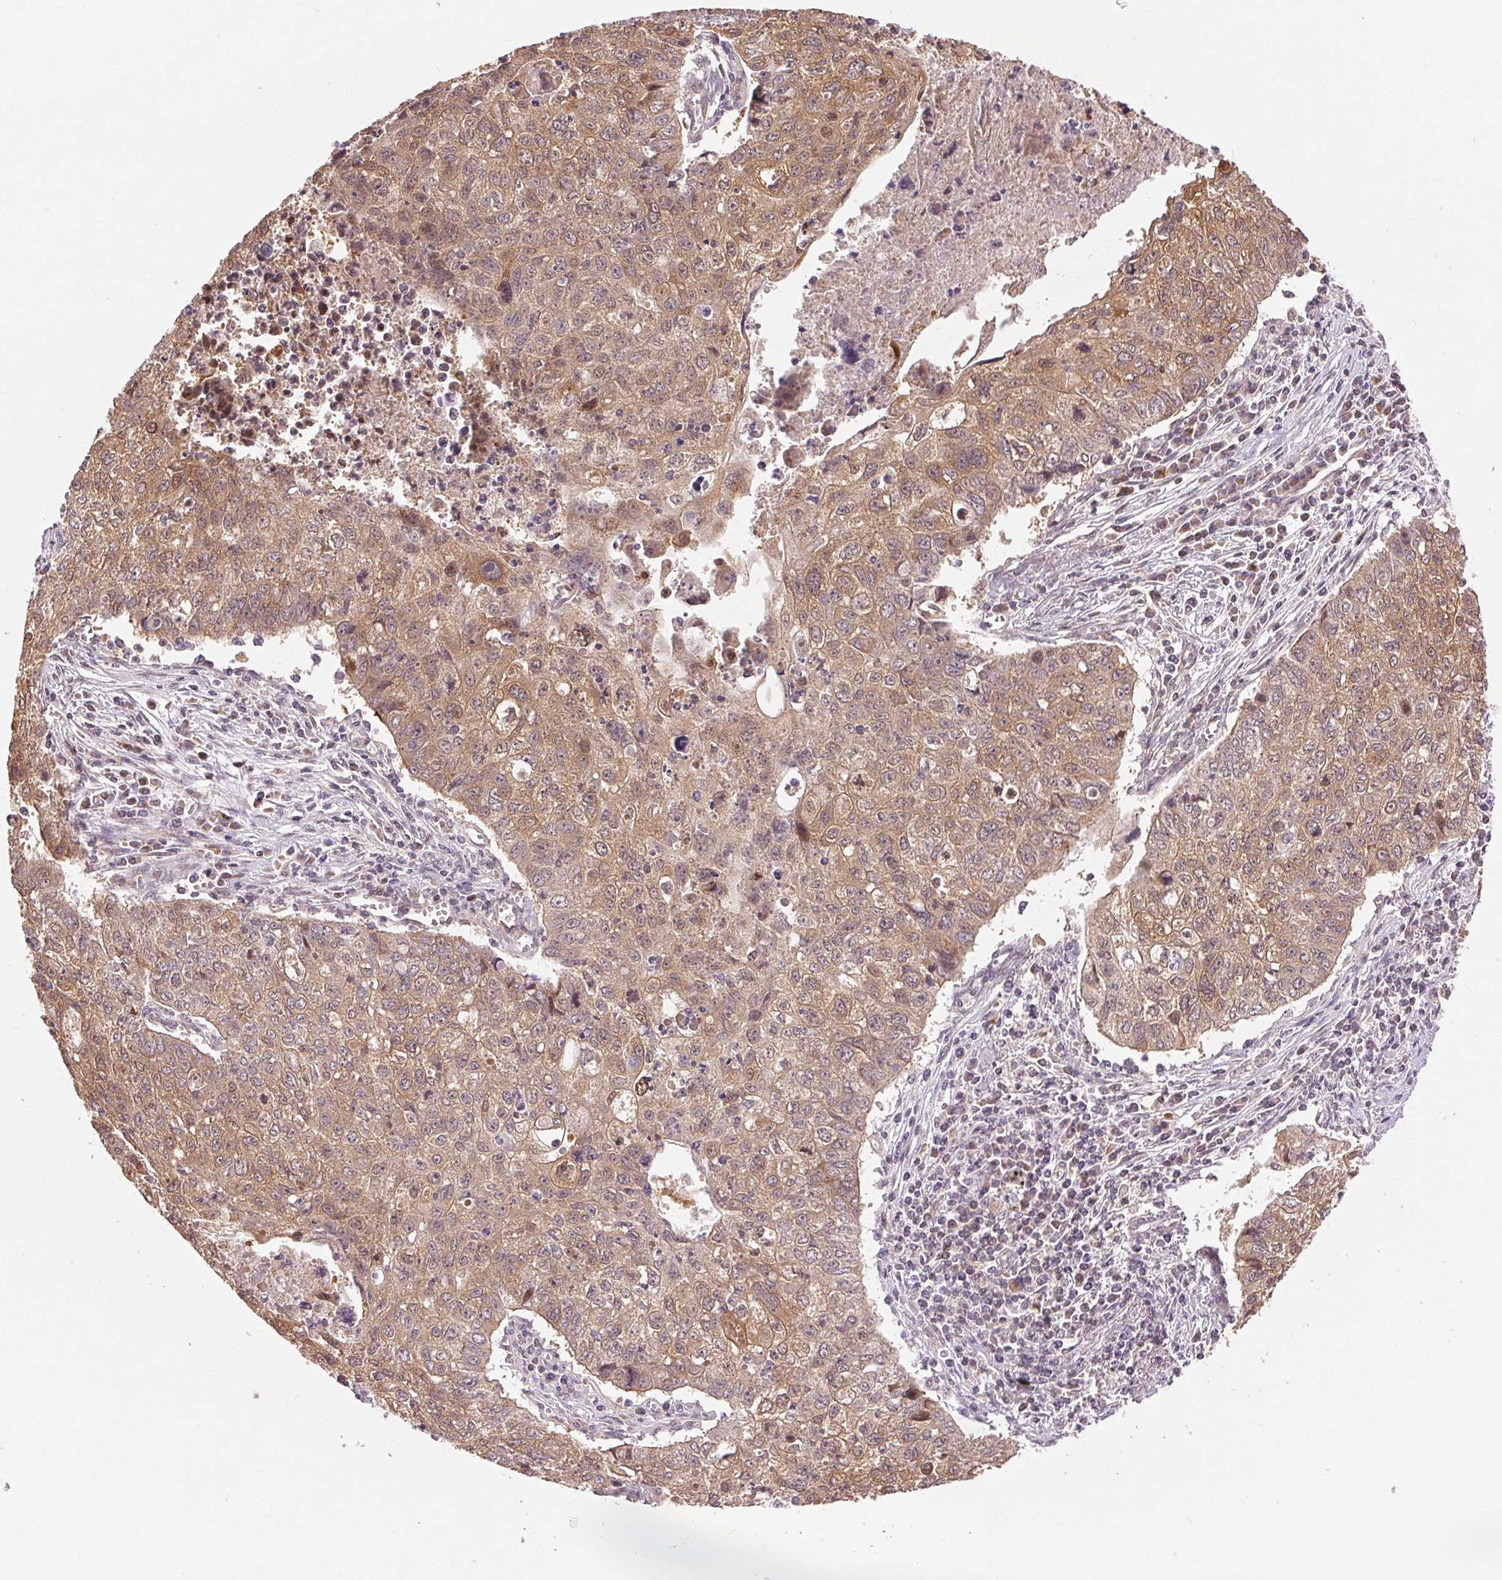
{"staining": {"intensity": "moderate", "quantity": ">75%", "location": "cytoplasmic/membranous"}, "tissue": "lung cancer", "cell_type": "Tumor cells", "image_type": "cancer", "snomed": [{"axis": "morphology", "description": "Normal morphology"}, {"axis": "morphology", "description": "Aneuploidy"}, {"axis": "morphology", "description": "Squamous cell carcinoma, NOS"}, {"axis": "topography", "description": "Lymph node"}, {"axis": "topography", "description": "Lung"}], "caption": "This image displays immunohistochemistry (IHC) staining of lung cancer, with medium moderate cytoplasmic/membranous positivity in about >75% of tumor cells.", "gene": "BTF3L4", "patient": {"sex": "female", "age": 76}}